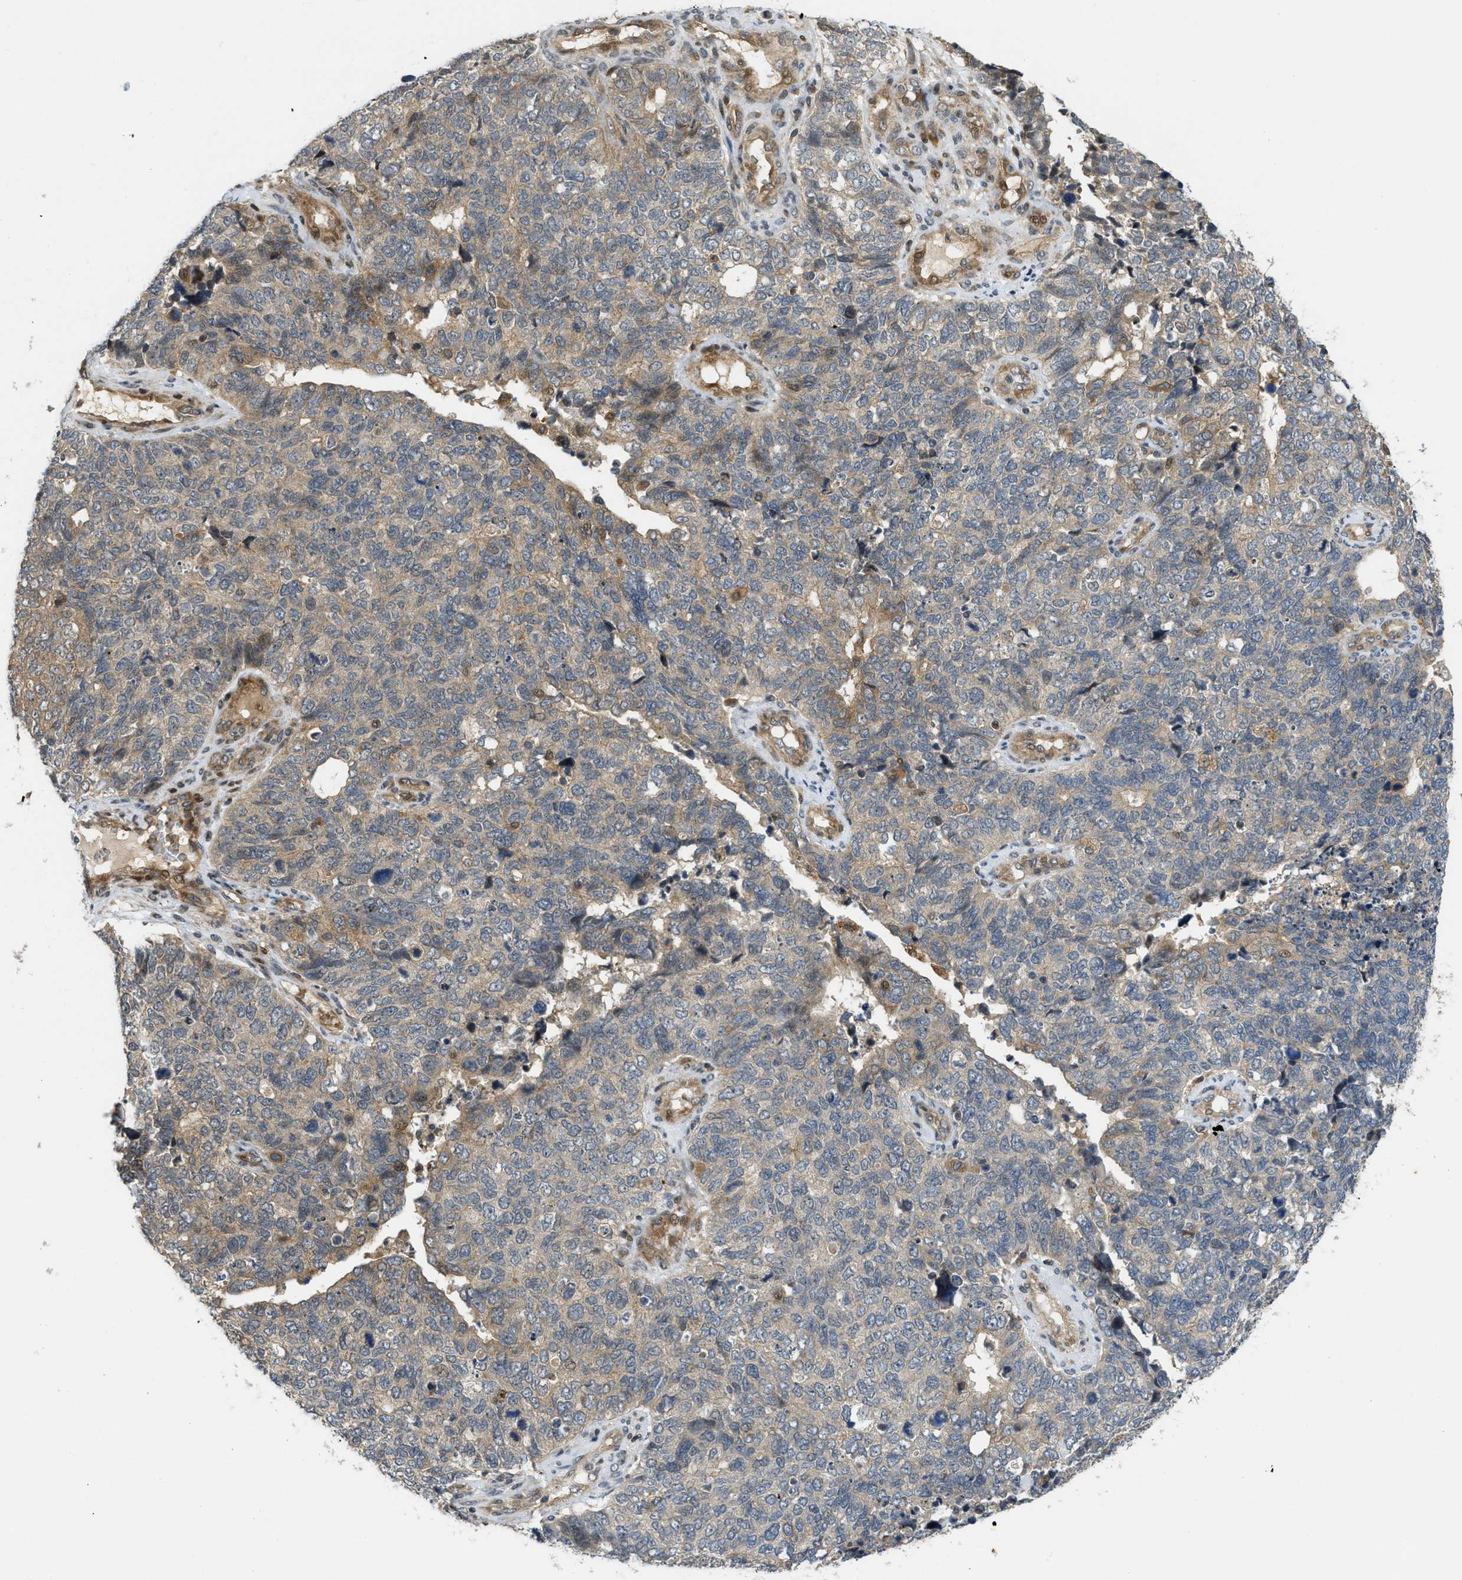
{"staining": {"intensity": "weak", "quantity": "25%-75%", "location": "cytoplasmic/membranous"}, "tissue": "cervical cancer", "cell_type": "Tumor cells", "image_type": "cancer", "snomed": [{"axis": "morphology", "description": "Squamous cell carcinoma, NOS"}, {"axis": "topography", "description": "Cervix"}], "caption": "Weak cytoplasmic/membranous staining is present in approximately 25%-75% of tumor cells in squamous cell carcinoma (cervical). (Stains: DAB (3,3'-diaminobenzidine) in brown, nuclei in blue, Microscopy: brightfield microscopy at high magnification).", "gene": "DNAJC28", "patient": {"sex": "female", "age": 63}}